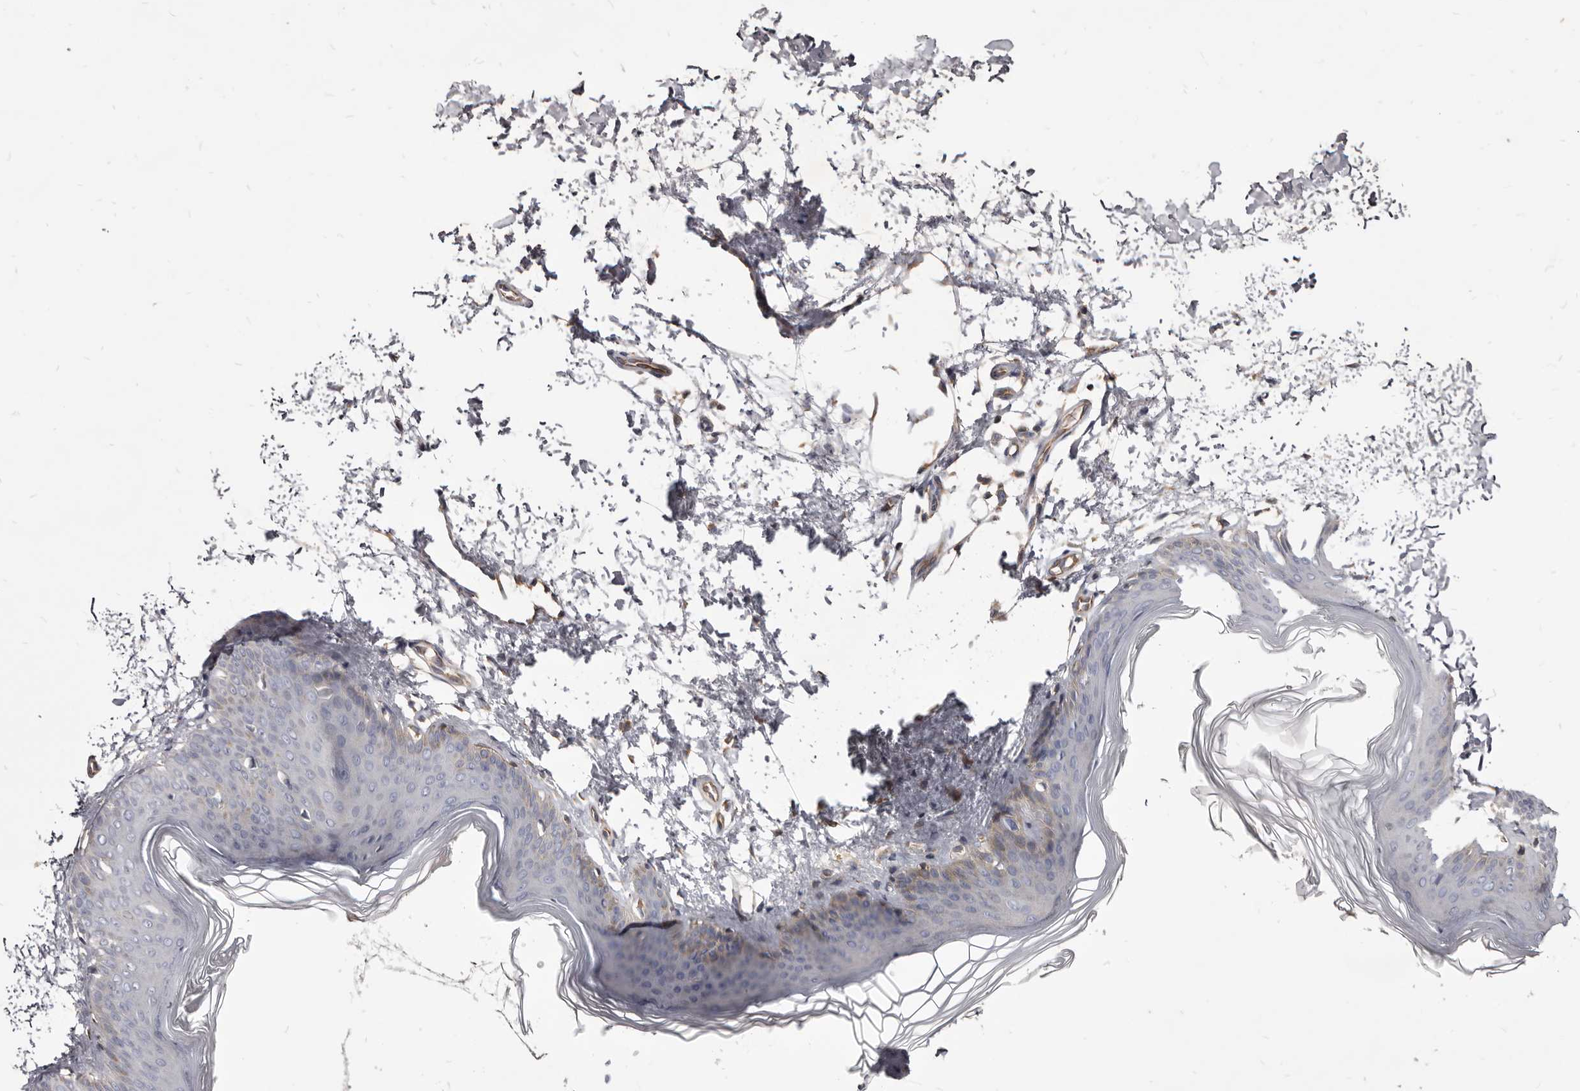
{"staining": {"intensity": "weak", "quantity": "25%-75%", "location": "cytoplasmic/membranous"}, "tissue": "skin", "cell_type": "Fibroblasts", "image_type": "normal", "snomed": [{"axis": "morphology", "description": "Normal tissue, NOS"}, {"axis": "topography", "description": "Skin"}], "caption": "Unremarkable skin was stained to show a protein in brown. There is low levels of weak cytoplasmic/membranous staining in about 25%-75% of fibroblasts. (DAB = brown stain, brightfield microscopy at high magnification).", "gene": "FAS", "patient": {"sex": "female", "age": 27}}